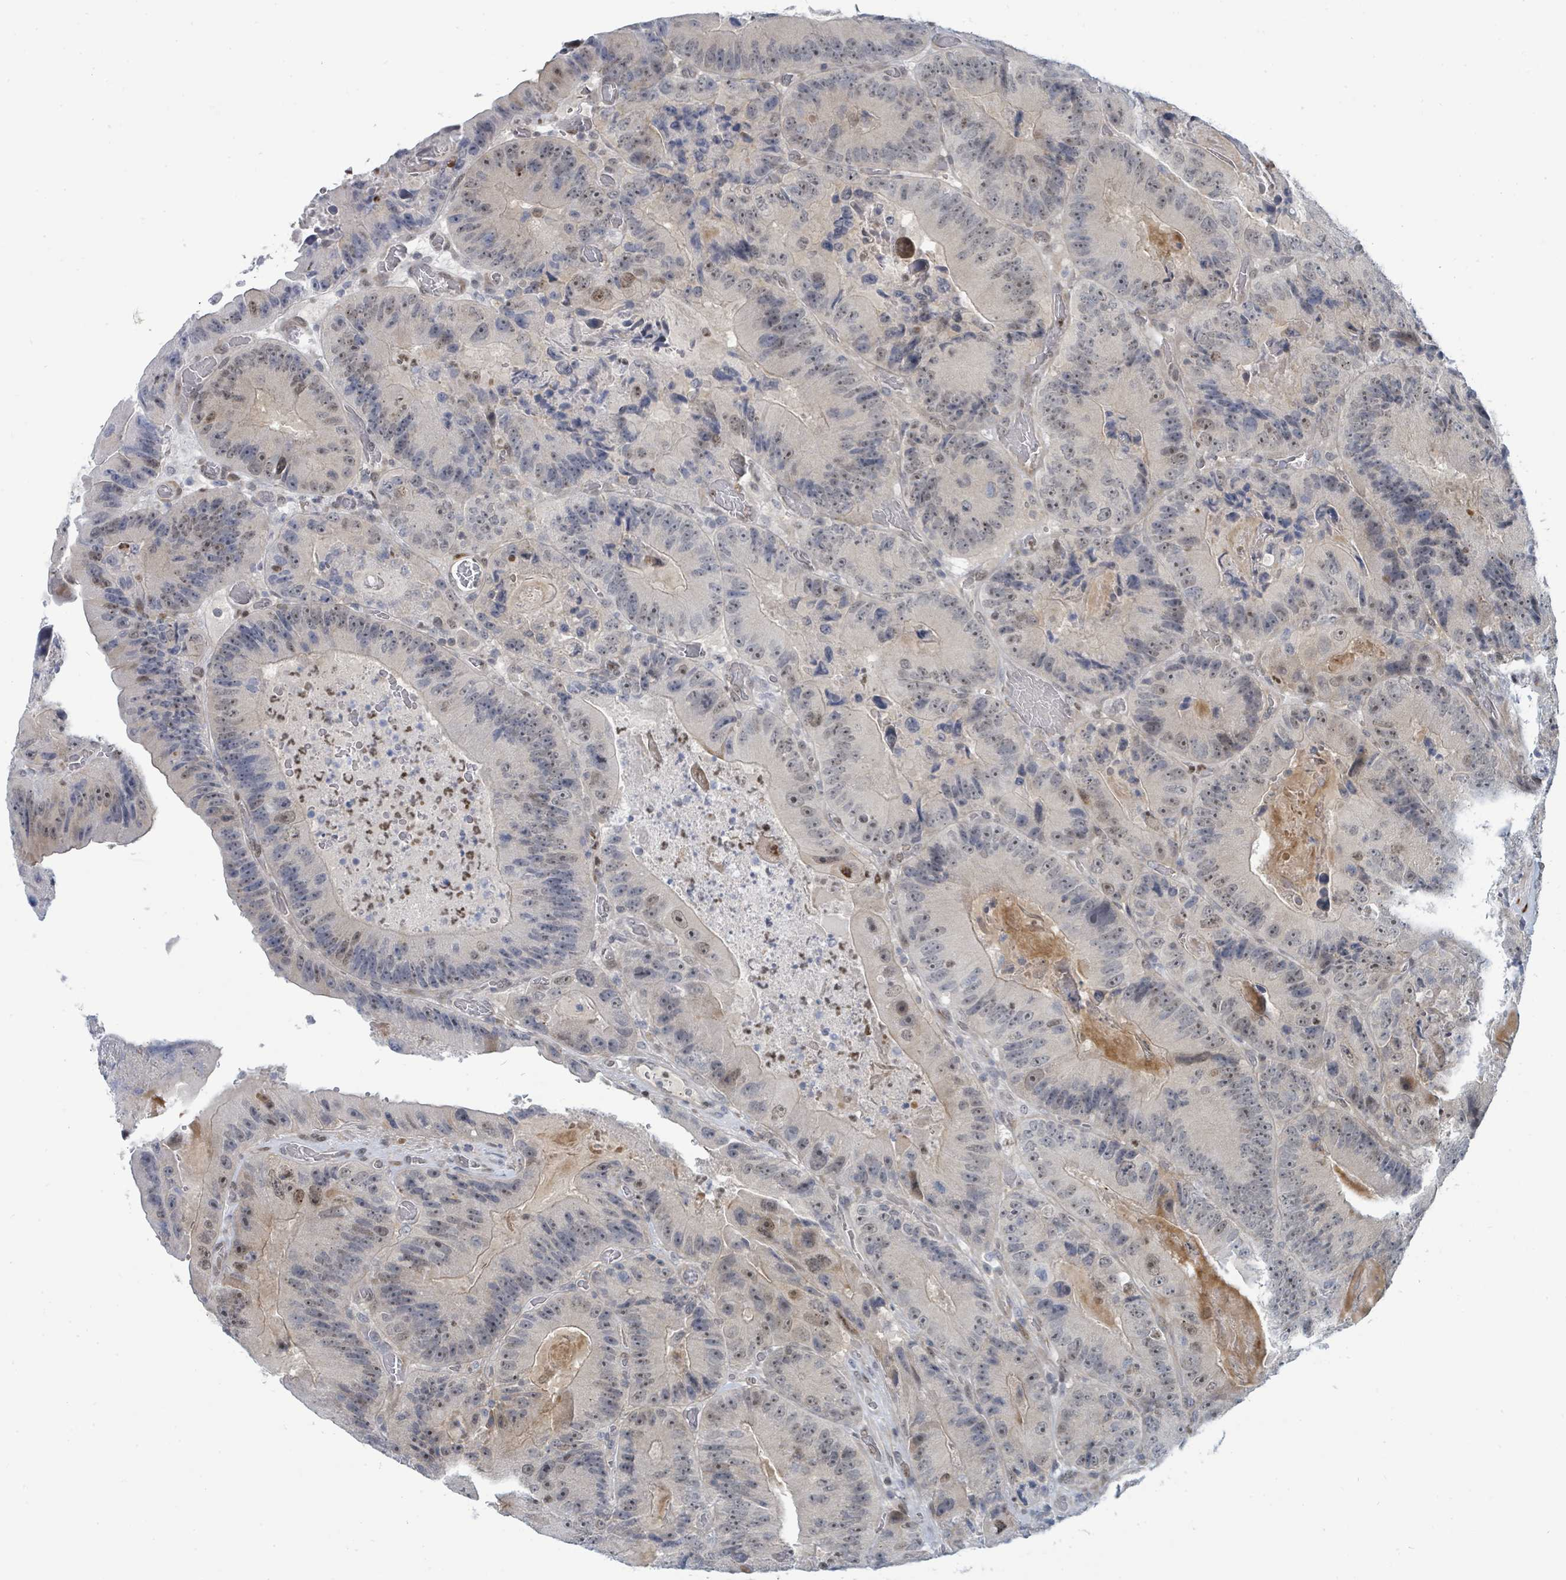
{"staining": {"intensity": "strong", "quantity": "<25%", "location": "nuclear"}, "tissue": "colorectal cancer", "cell_type": "Tumor cells", "image_type": "cancer", "snomed": [{"axis": "morphology", "description": "Adenocarcinoma, NOS"}, {"axis": "topography", "description": "Colon"}], "caption": "This photomicrograph reveals IHC staining of colorectal cancer, with medium strong nuclear expression in about <25% of tumor cells.", "gene": "SUMO4", "patient": {"sex": "female", "age": 86}}